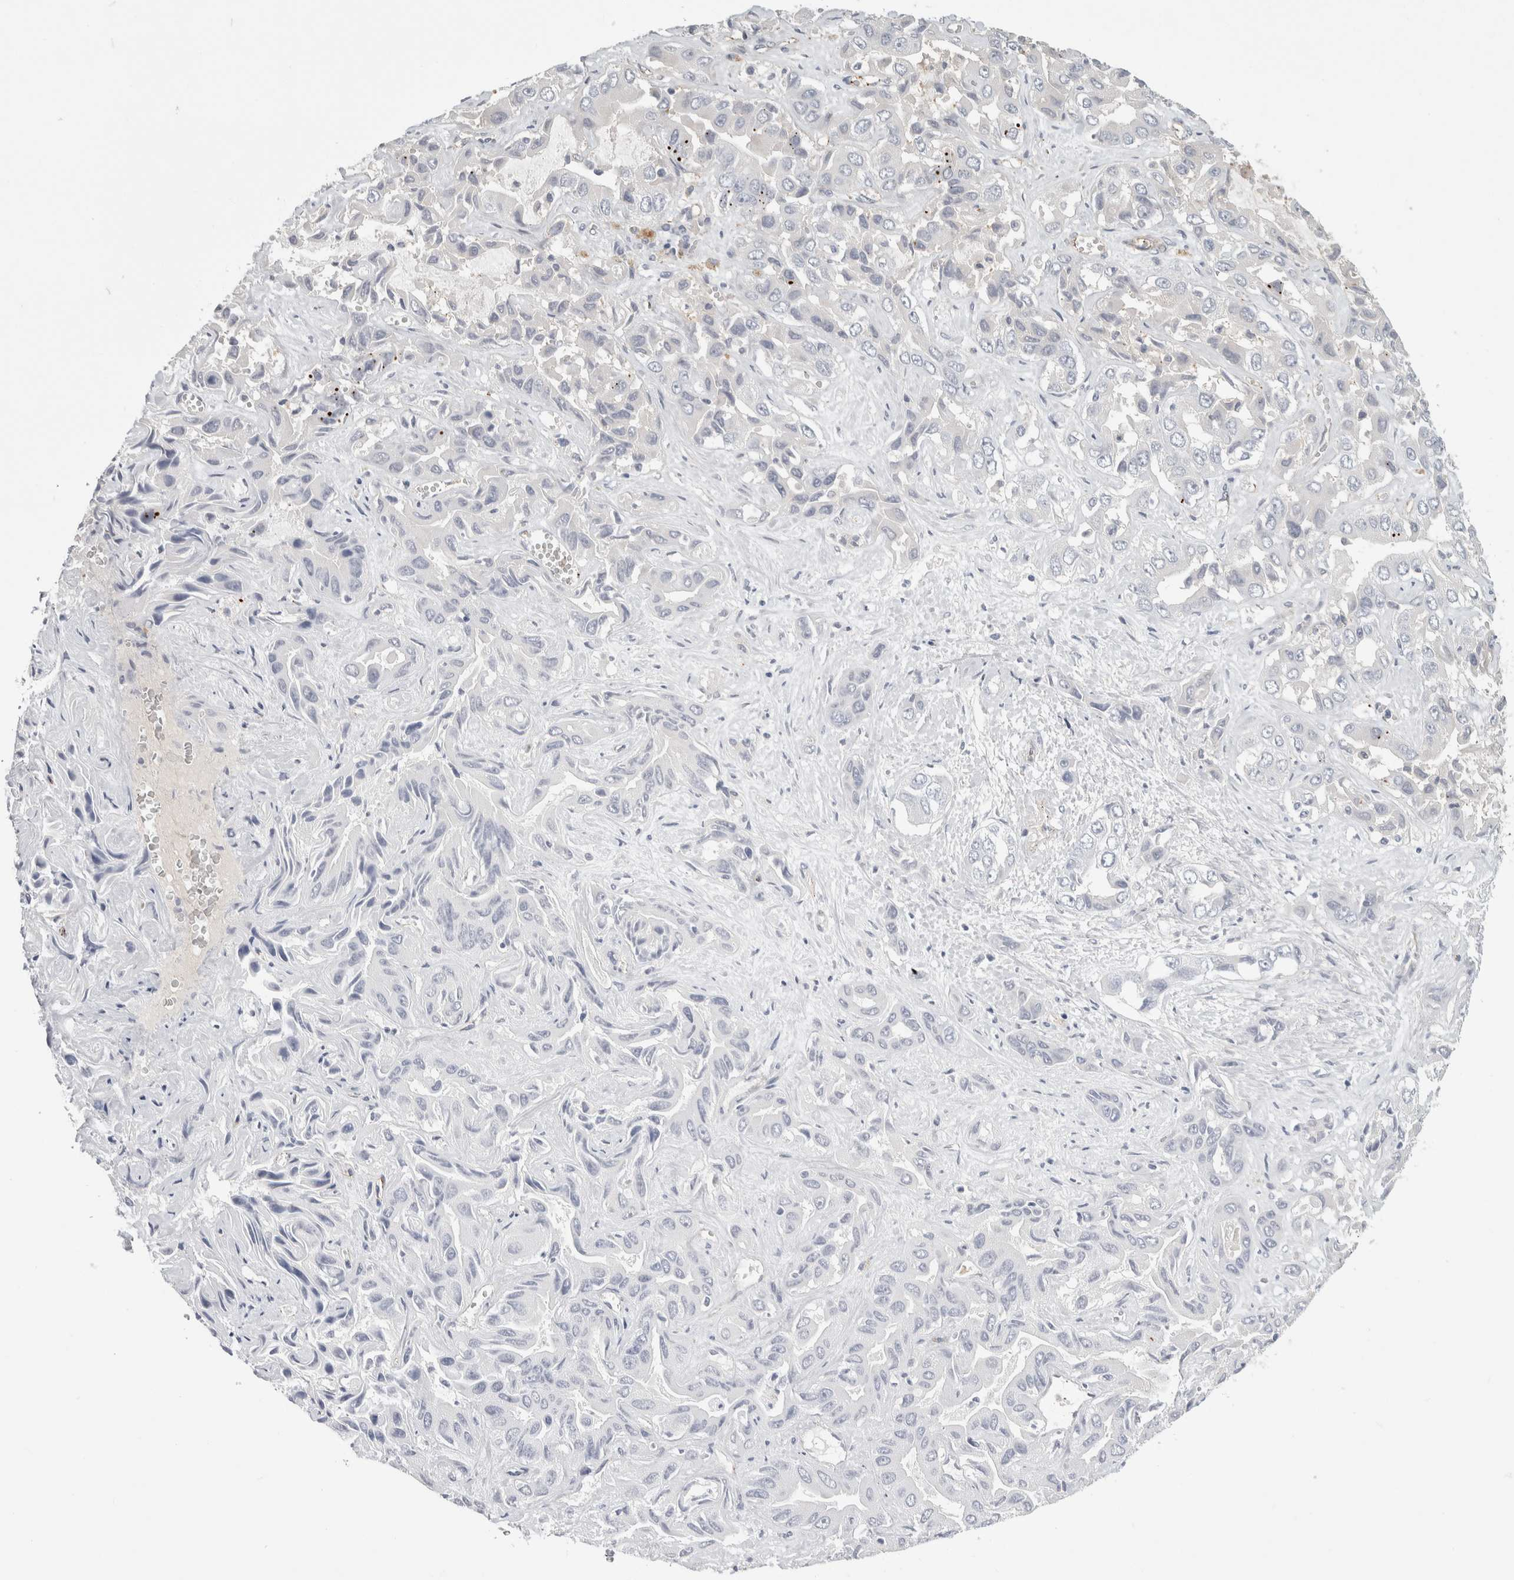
{"staining": {"intensity": "negative", "quantity": "none", "location": "none"}, "tissue": "liver cancer", "cell_type": "Tumor cells", "image_type": "cancer", "snomed": [{"axis": "morphology", "description": "Cholangiocarcinoma"}, {"axis": "topography", "description": "Liver"}], "caption": "An image of liver cholangiocarcinoma stained for a protein demonstrates no brown staining in tumor cells. The staining is performed using DAB (3,3'-diaminobenzidine) brown chromogen with nuclei counter-stained in using hematoxylin.", "gene": "ZNF862", "patient": {"sex": "female", "age": 52}}